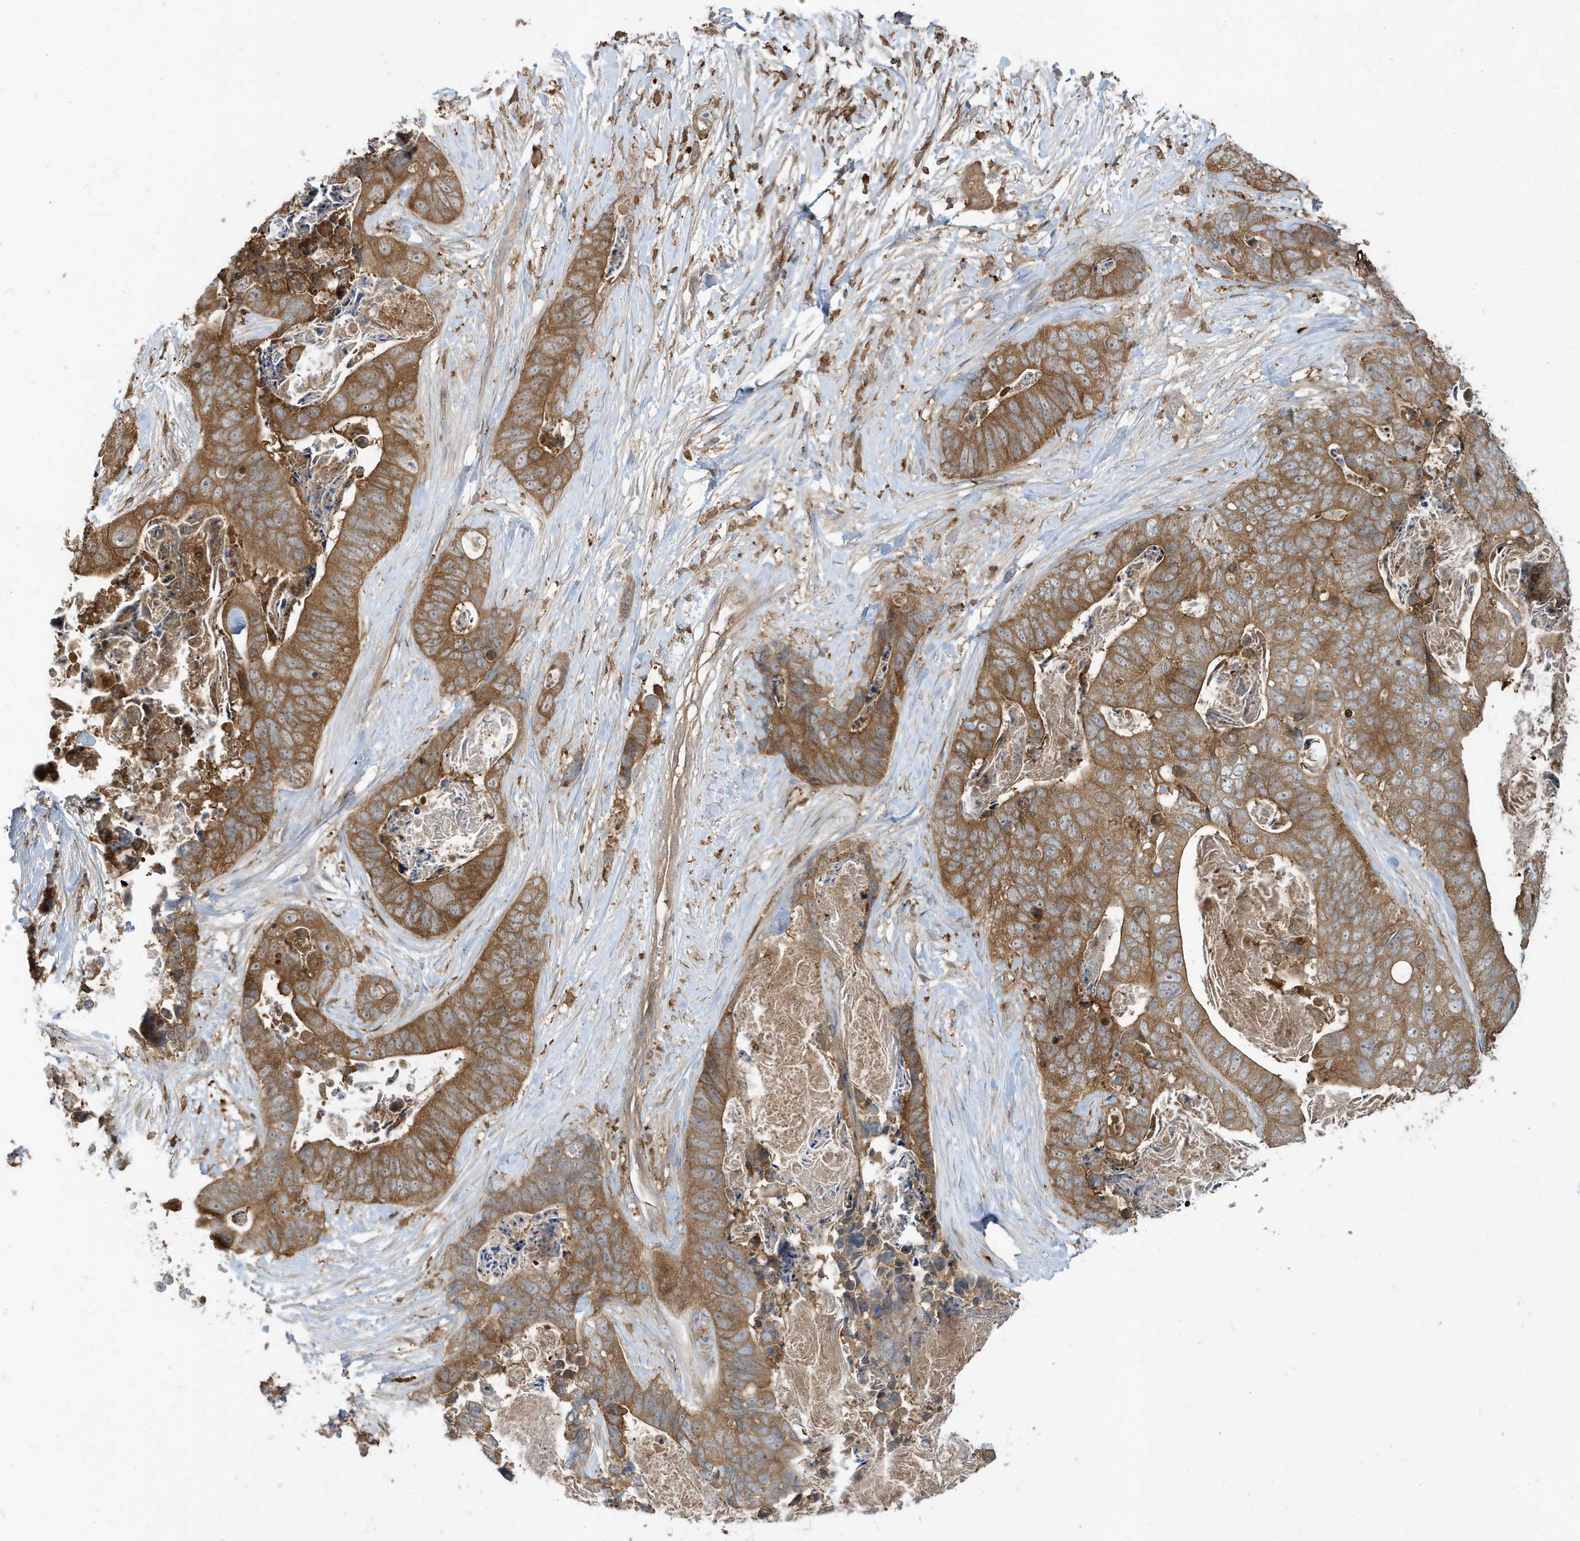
{"staining": {"intensity": "moderate", "quantity": ">75%", "location": "cytoplasmic/membranous"}, "tissue": "stomach cancer", "cell_type": "Tumor cells", "image_type": "cancer", "snomed": [{"axis": "morphology", "description": "Adenocarcinoma, NOS"}, {"axis": "topography", "description": "Stomach"}], "caption": "Moderate cytoplasmic/membranous protein staining is identified in approximately >75% of tumor cells in stomach cancer. The staining was performed using DAB (3,3'-diaminobenzidine) to visualize the protein expression in brown, while the nuclei were stained in blue with hematoxylin (Magnification: 20x).", "gene": "ABTB1", "patient": {"sex": "female", "age": 89}}